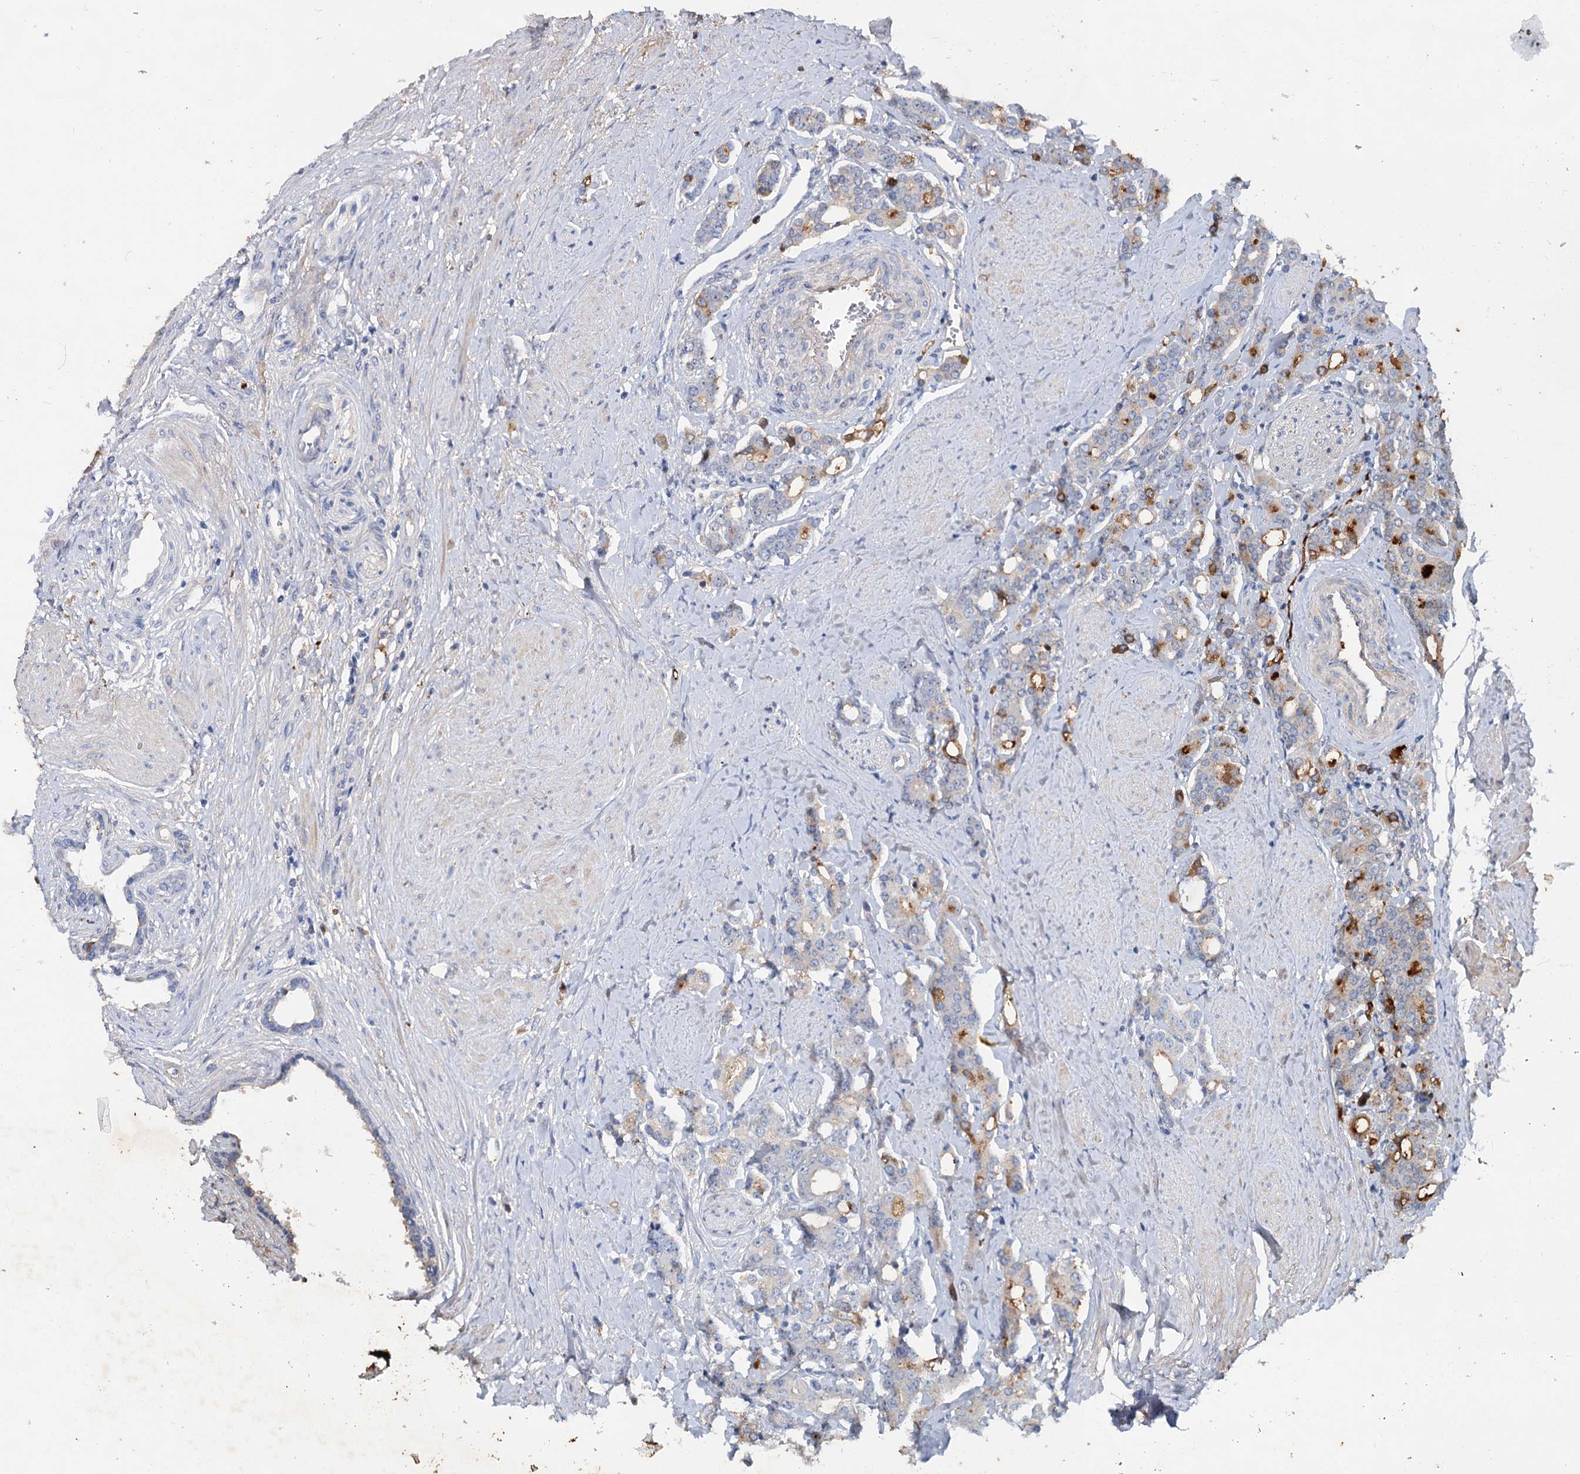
{"staining": {"intensity": "moderate", "quantity": "<25%", "location": "cytoplasmic/membranous"}, "tissue": "prostate cancer", "cell_type": "Tumor cells", "image_type": "cancer", "snomed": [{"axis": "morphology", "description": "Adenocarcinoma, High grade"}, {"axis": "topography", "description": "Prostate"}], "caption": "Tumor cells demonstrate moderate cytoplasmic/membranous positivity in about <25% of cells in prostate cancer. Immunohistochemistry (ihc) stains the protein of interest in brown and the nuclei are stained blue.", "gene": "CHRD", "patient": {"sex": "male", "age": 62}}